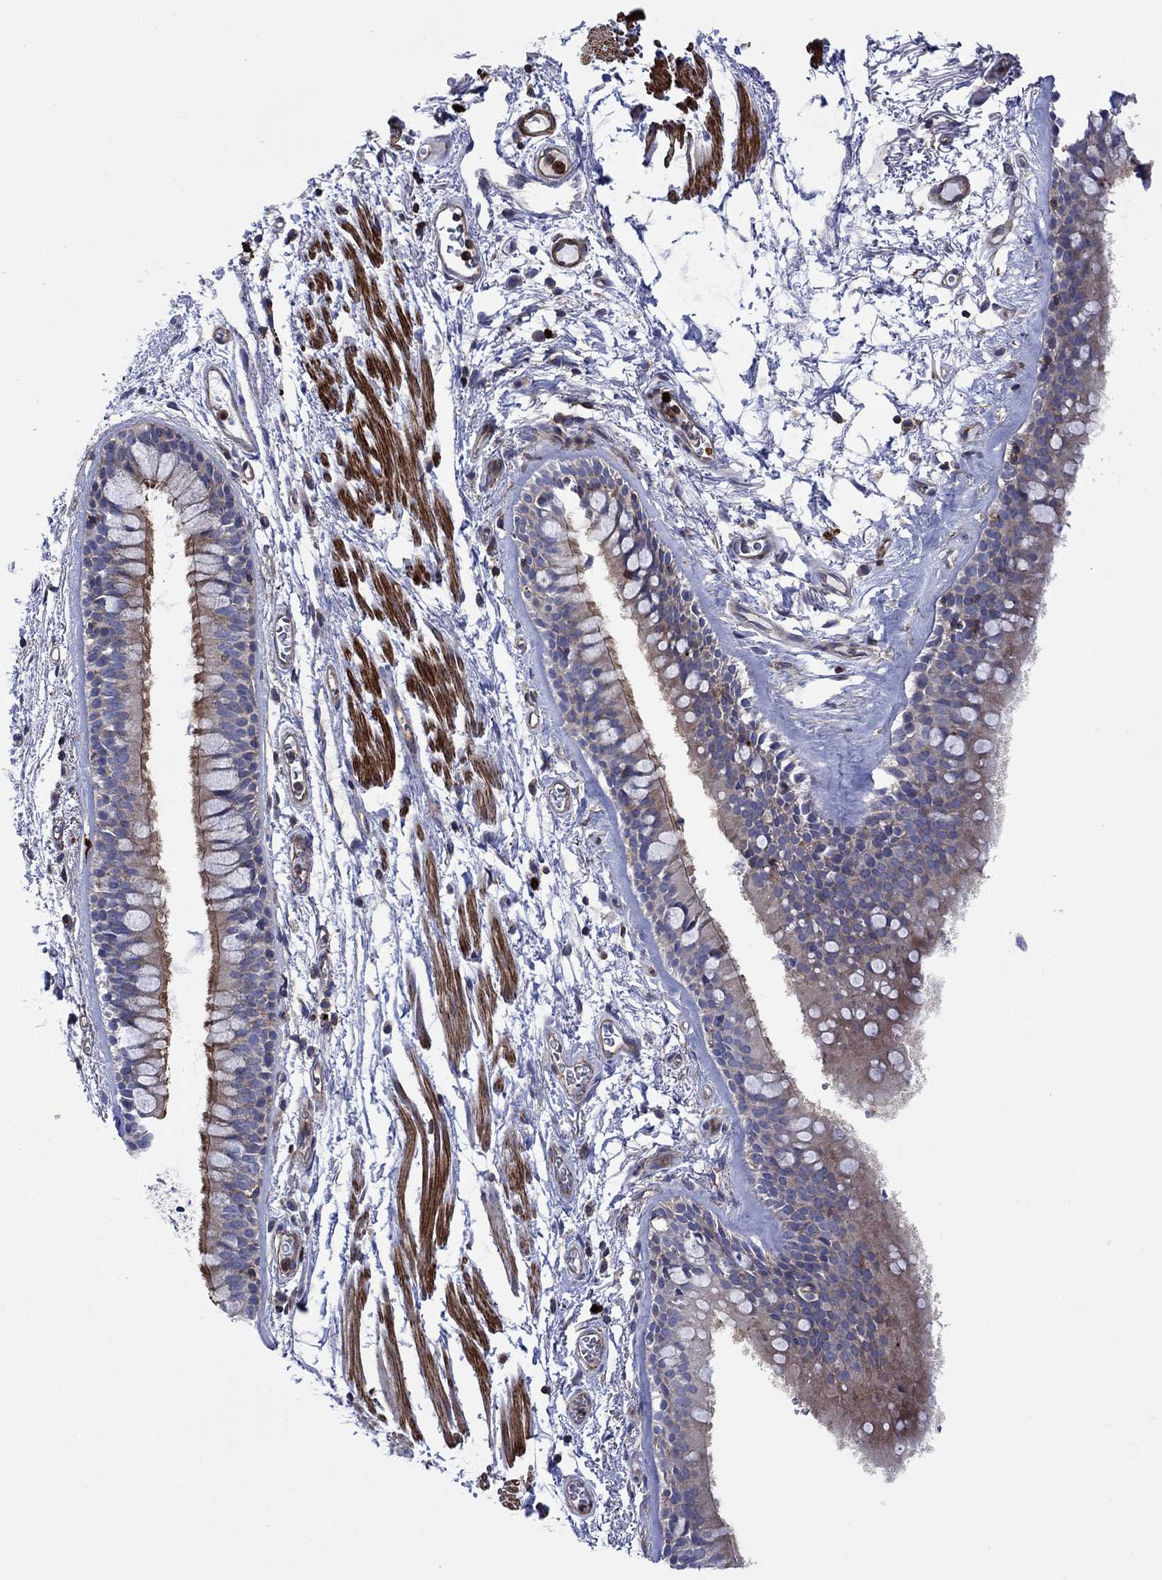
{"staining": {"intensity": "moderate", "quantity": "<25%", "location": "cytoplasmic/membranous"}, "tissue": "bronchus", "cell_type": "Respiratory epithelial cells", "image_type": "normal", "snomed": [{"axis": "morphology", "description": "Normal tissue, NOS"}, {"axis": "topography", "description": "Bronchus"}, {"axis": "topography", "description": "Lung"}], "caption": "Moderate cytoplasmic/membranous protein expression is seen in about <25% of respiratory epithelial cells in bronchus.", "gene": "PAG1", "patient": {"sex": "female", "age": 57}}